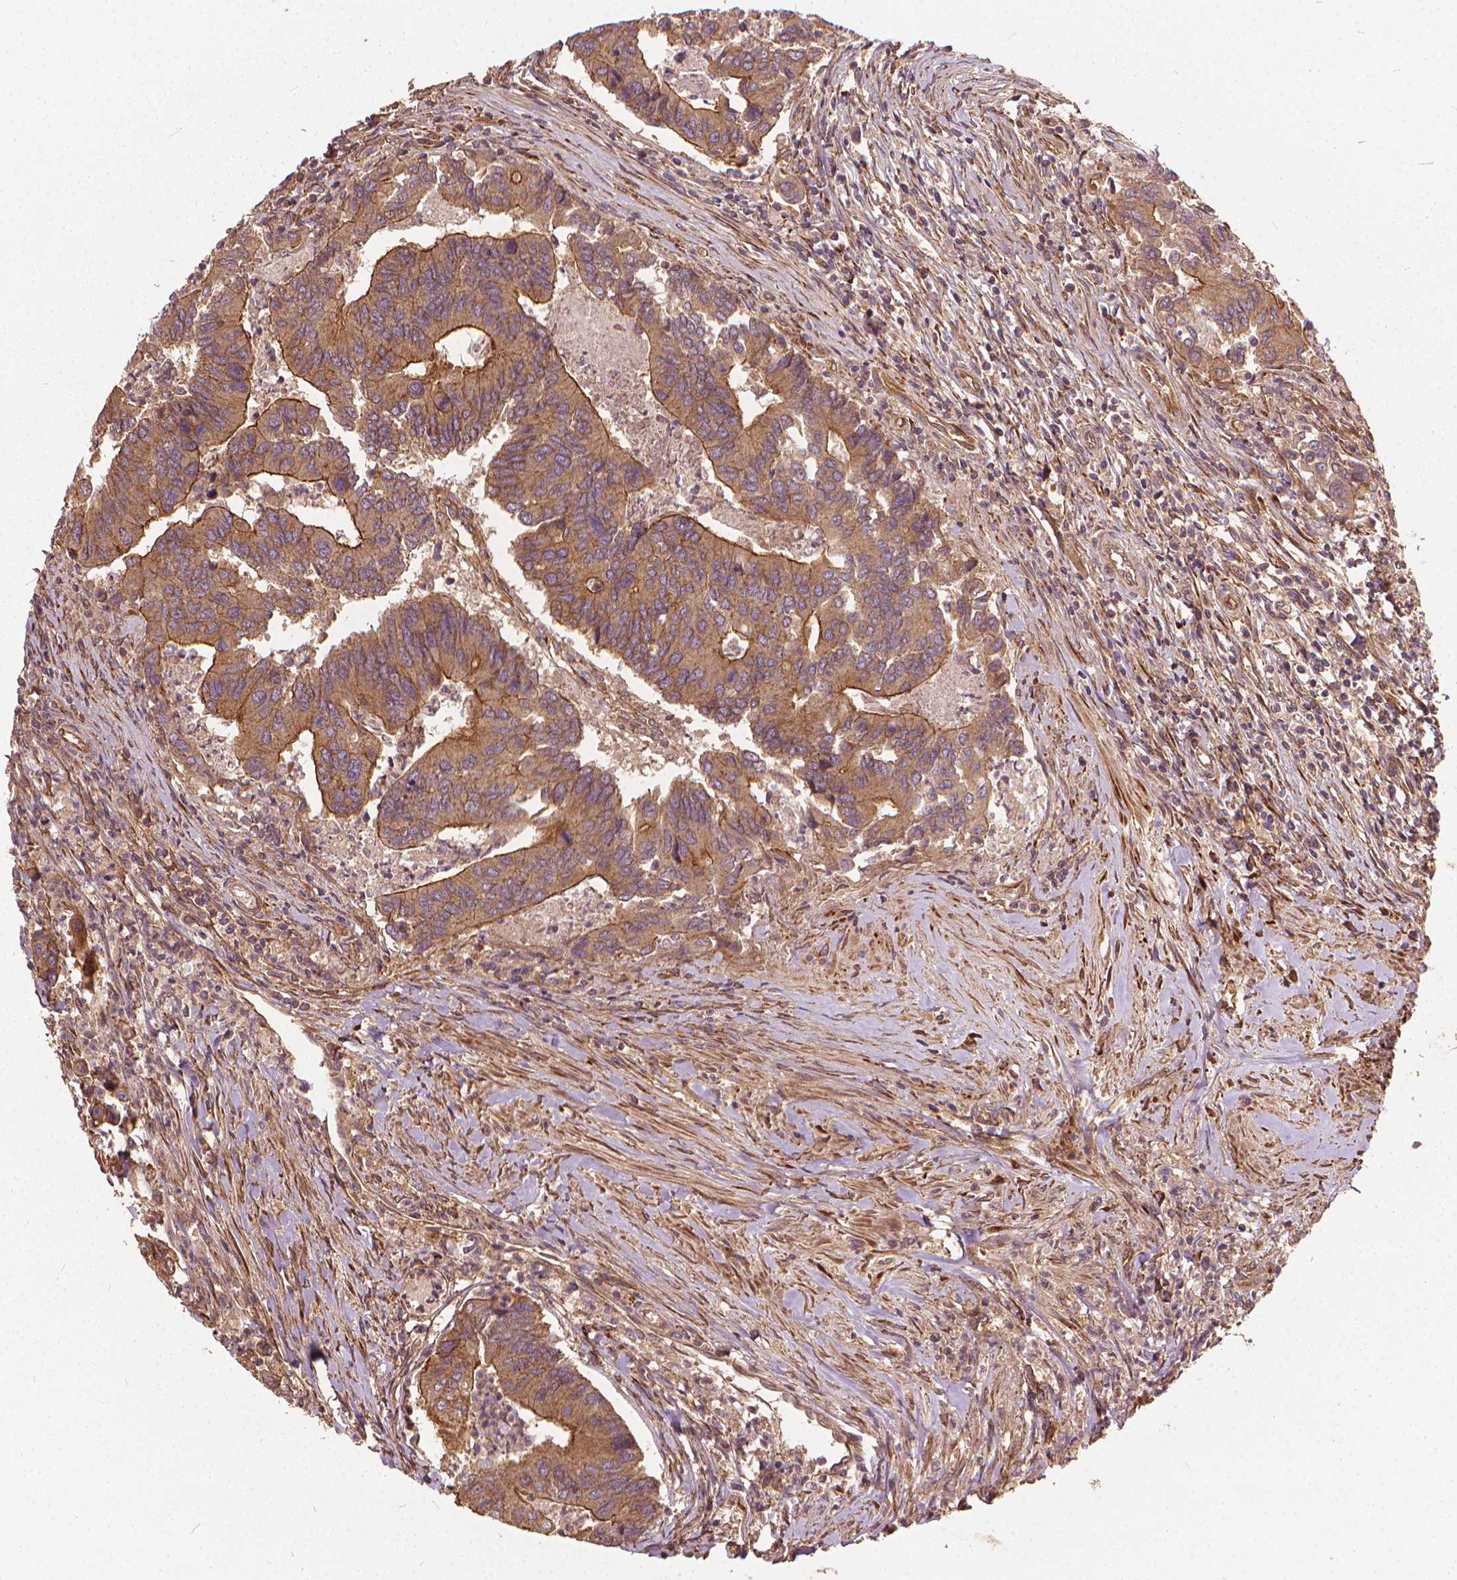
{"staining": {"intensity": "moderate", "quantity": ">75%", "location": "cytoplasmic/membranous"}, "tissue": "colorectal cancer", "cell_type": "Tumor cells", "image_type": "cancer", "snomed": [{"axis": "morphology", "description": "Adenocarcinoma, NOS"}, {"axis": "topography", "description": "Colon"}], "caption": "A photomicrograph of human colorectal cancer (adenocarcinoma) stained for a protein displays moderate cytoplasmic/membranous brown staining in tumor cells.", "gene": "UBXN2A", "patient": {"sex": "female", "age": 67}}